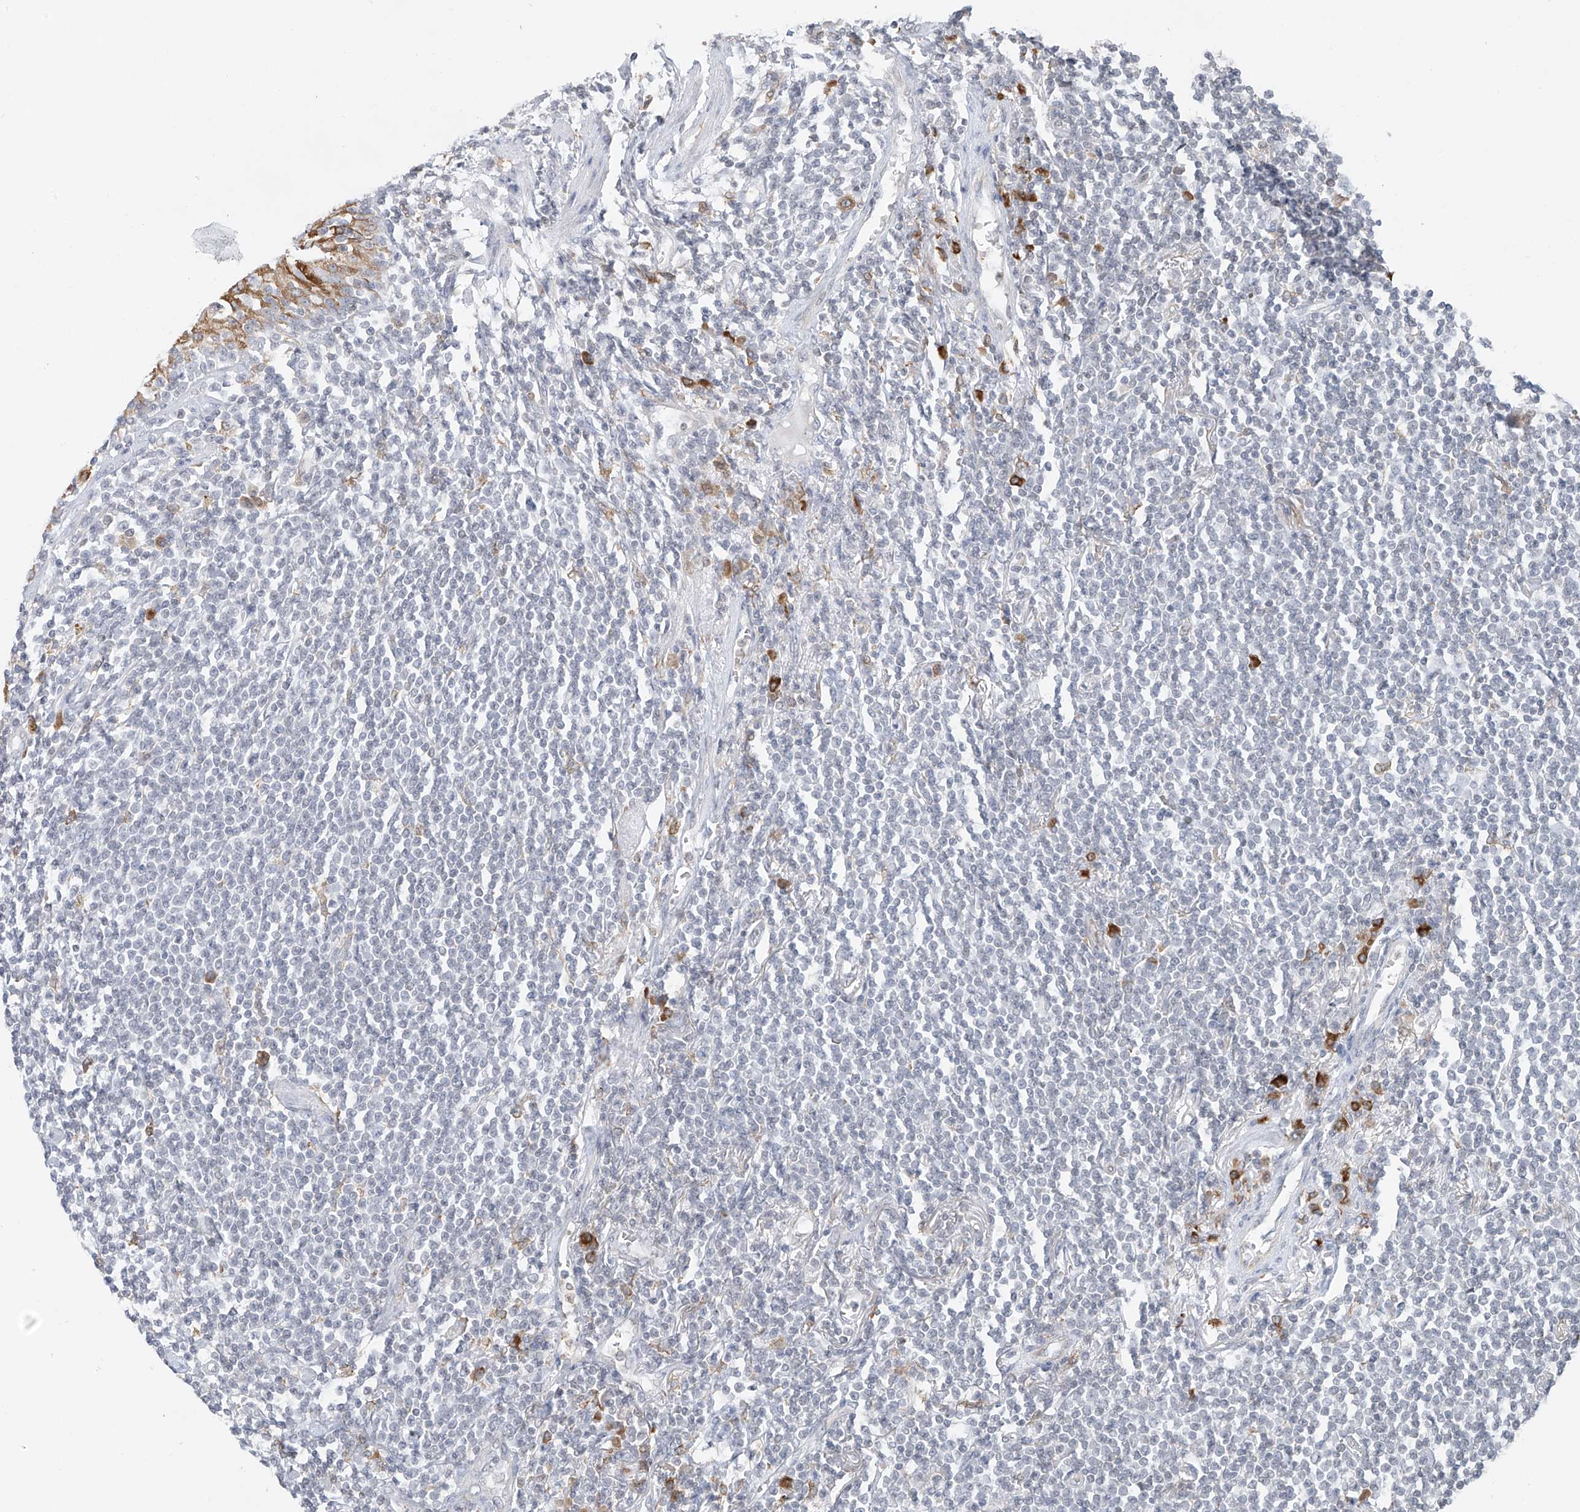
{"staining": {"intensity": "negative", "quantity": "none", "location": "none"}, "tissue": "lymphoma", "cell_type": "Tumor cells", "image_type": "cancer", "snomed": [{"axis": "morphology", "description": "Malignant lymphoma, non-Hodgkin's type, Low grade"}, {"axis": "topography", "description": "Lung"}], "caption": "DAB immunohistochemical staining of lymphoma exhibits no significant staining in tumor cells.", "gene": "TBXAS1", "patient": {"sex": "female", "age": 71}}